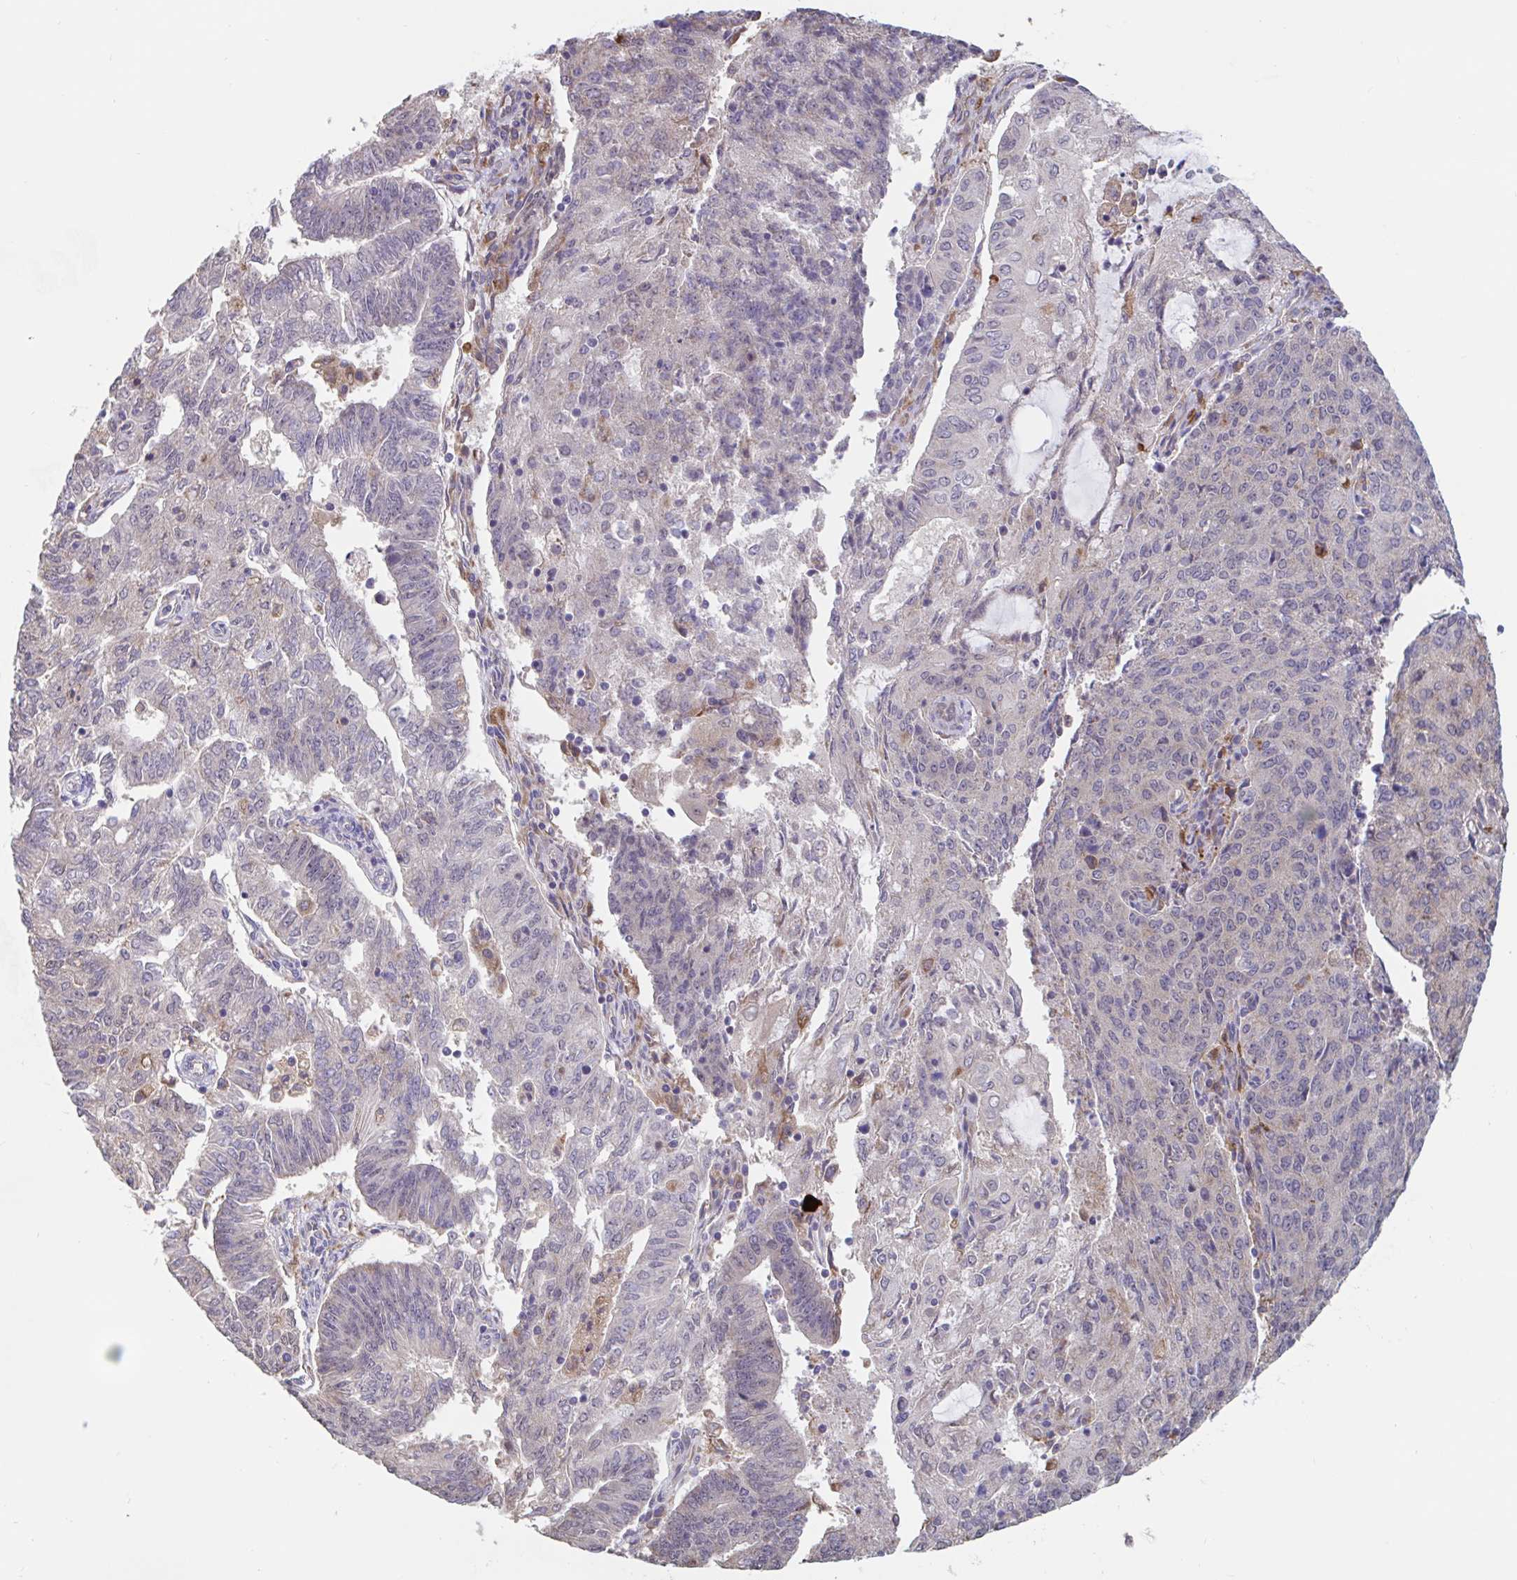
{"staining": {"intensity": "negative", "quantity": "none", "location": "none"}, "tissue": "endometrial cancer", "cell_type": "Tumor cells", "image_type": "cancer", "snomed": [{"axis": "morphology", "description": "Adenocarcinoma, NOS"}, {"axis": "topography", "description": "Endometrium"}], "caption": "Micrograph shows no protein positivity in tumor cells of endometrial adenocarcinoma tissue.", "gene": "SNX8", "patient": {"sex": "female", "age": 82}}